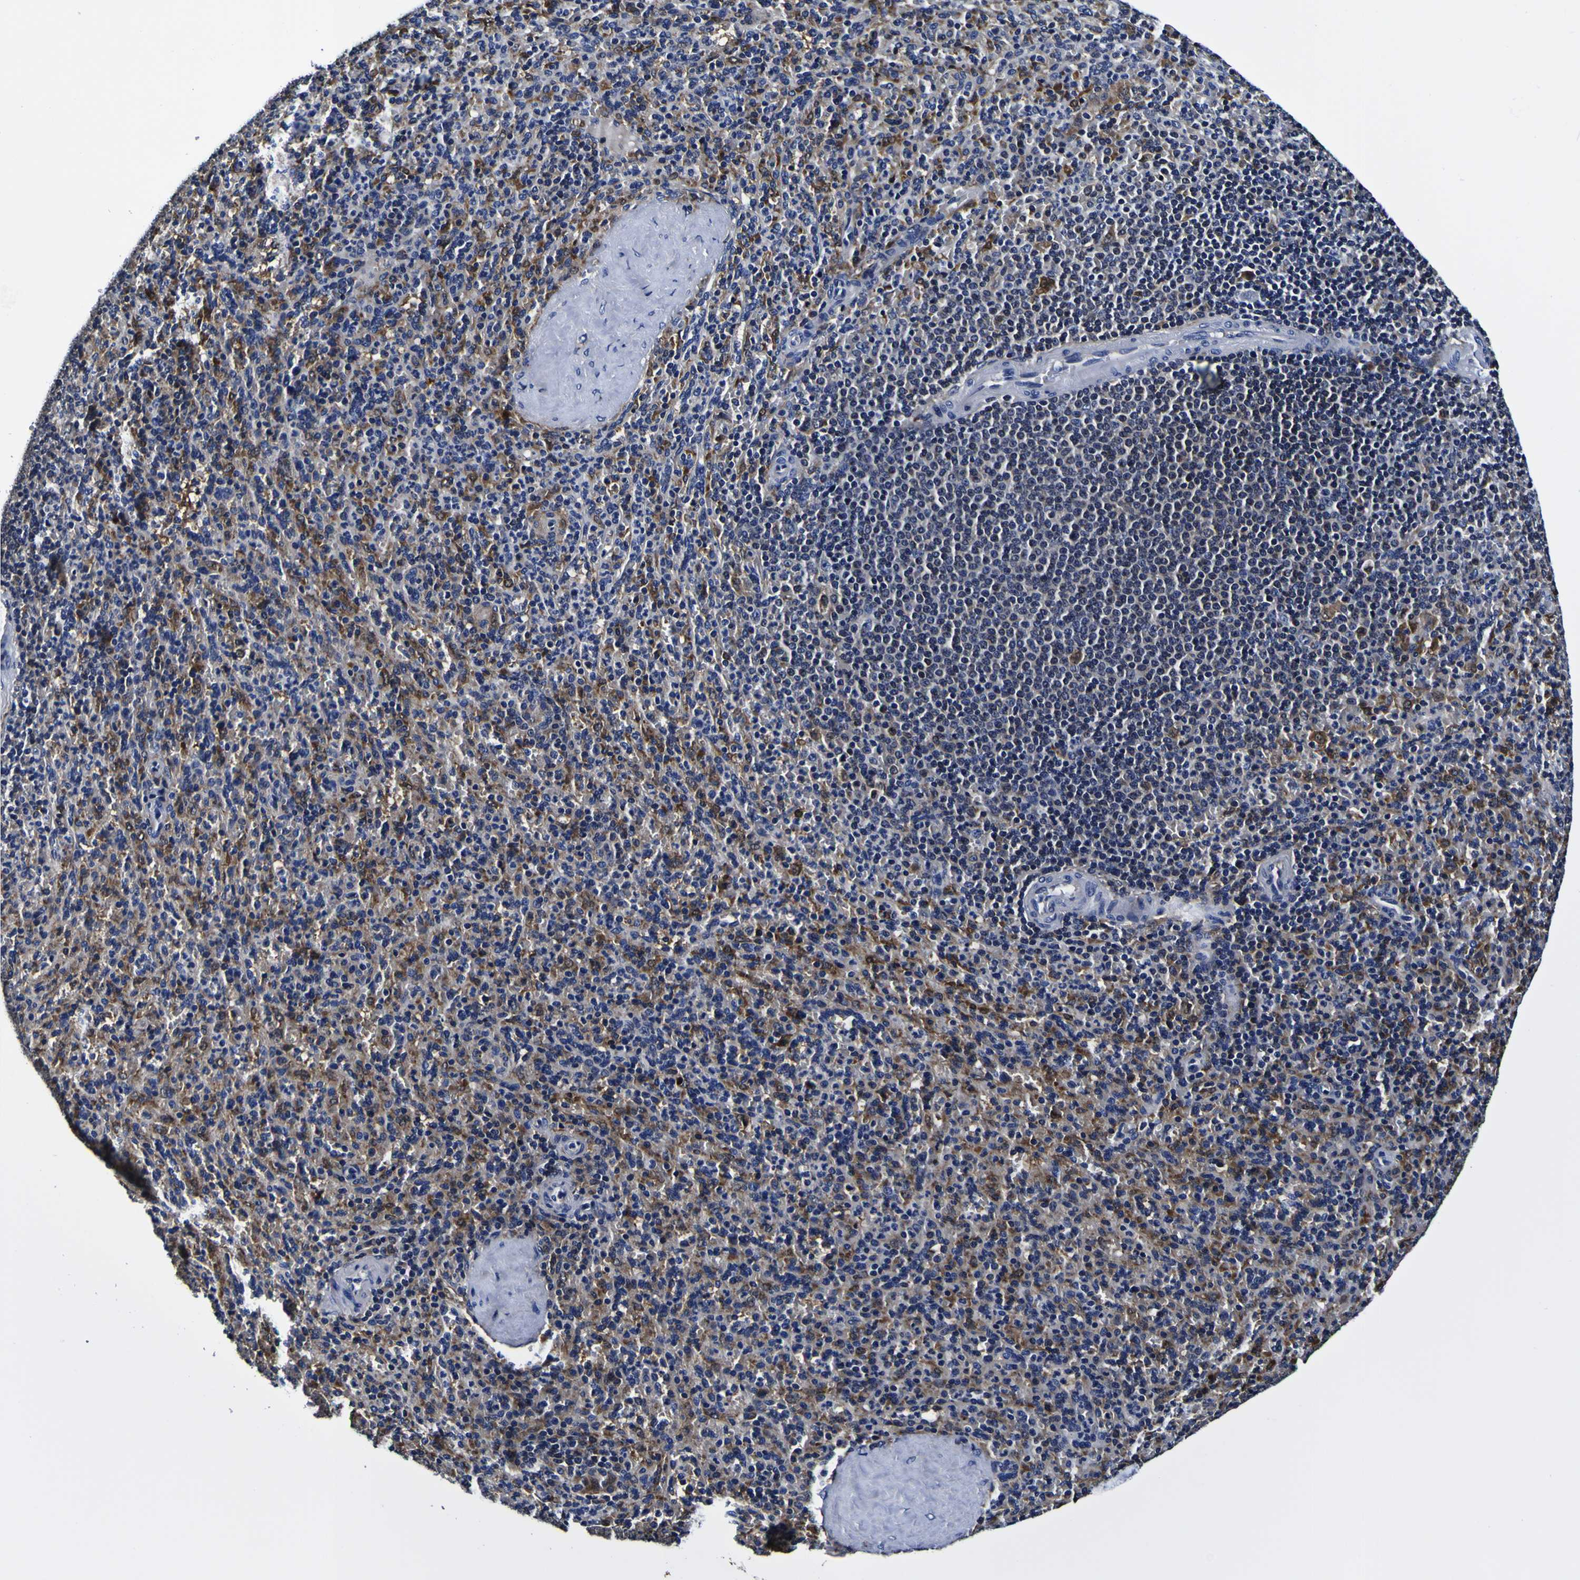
{"staining": {"intensity": "moderate", "quantity": "25%-75%", "location": "cytoplasmic/membranous"}, "tissue": "spleen", "cell_type": "Cells in red pulp", "image_type": "normal", "snomed": [{"axis": "morphology", "description": "Normal tissue, NOS"}, {"axis": "topography", "description": "Spleen"}], "caption": "Immunohistochemical staining of benign spleen demonstrates moderate cytoplasmic/membranous protein staining in approximately 25%-75% of cells in red pulp.", "gene": "GPX1", "patient": {"sex": "male", "age": 36}}